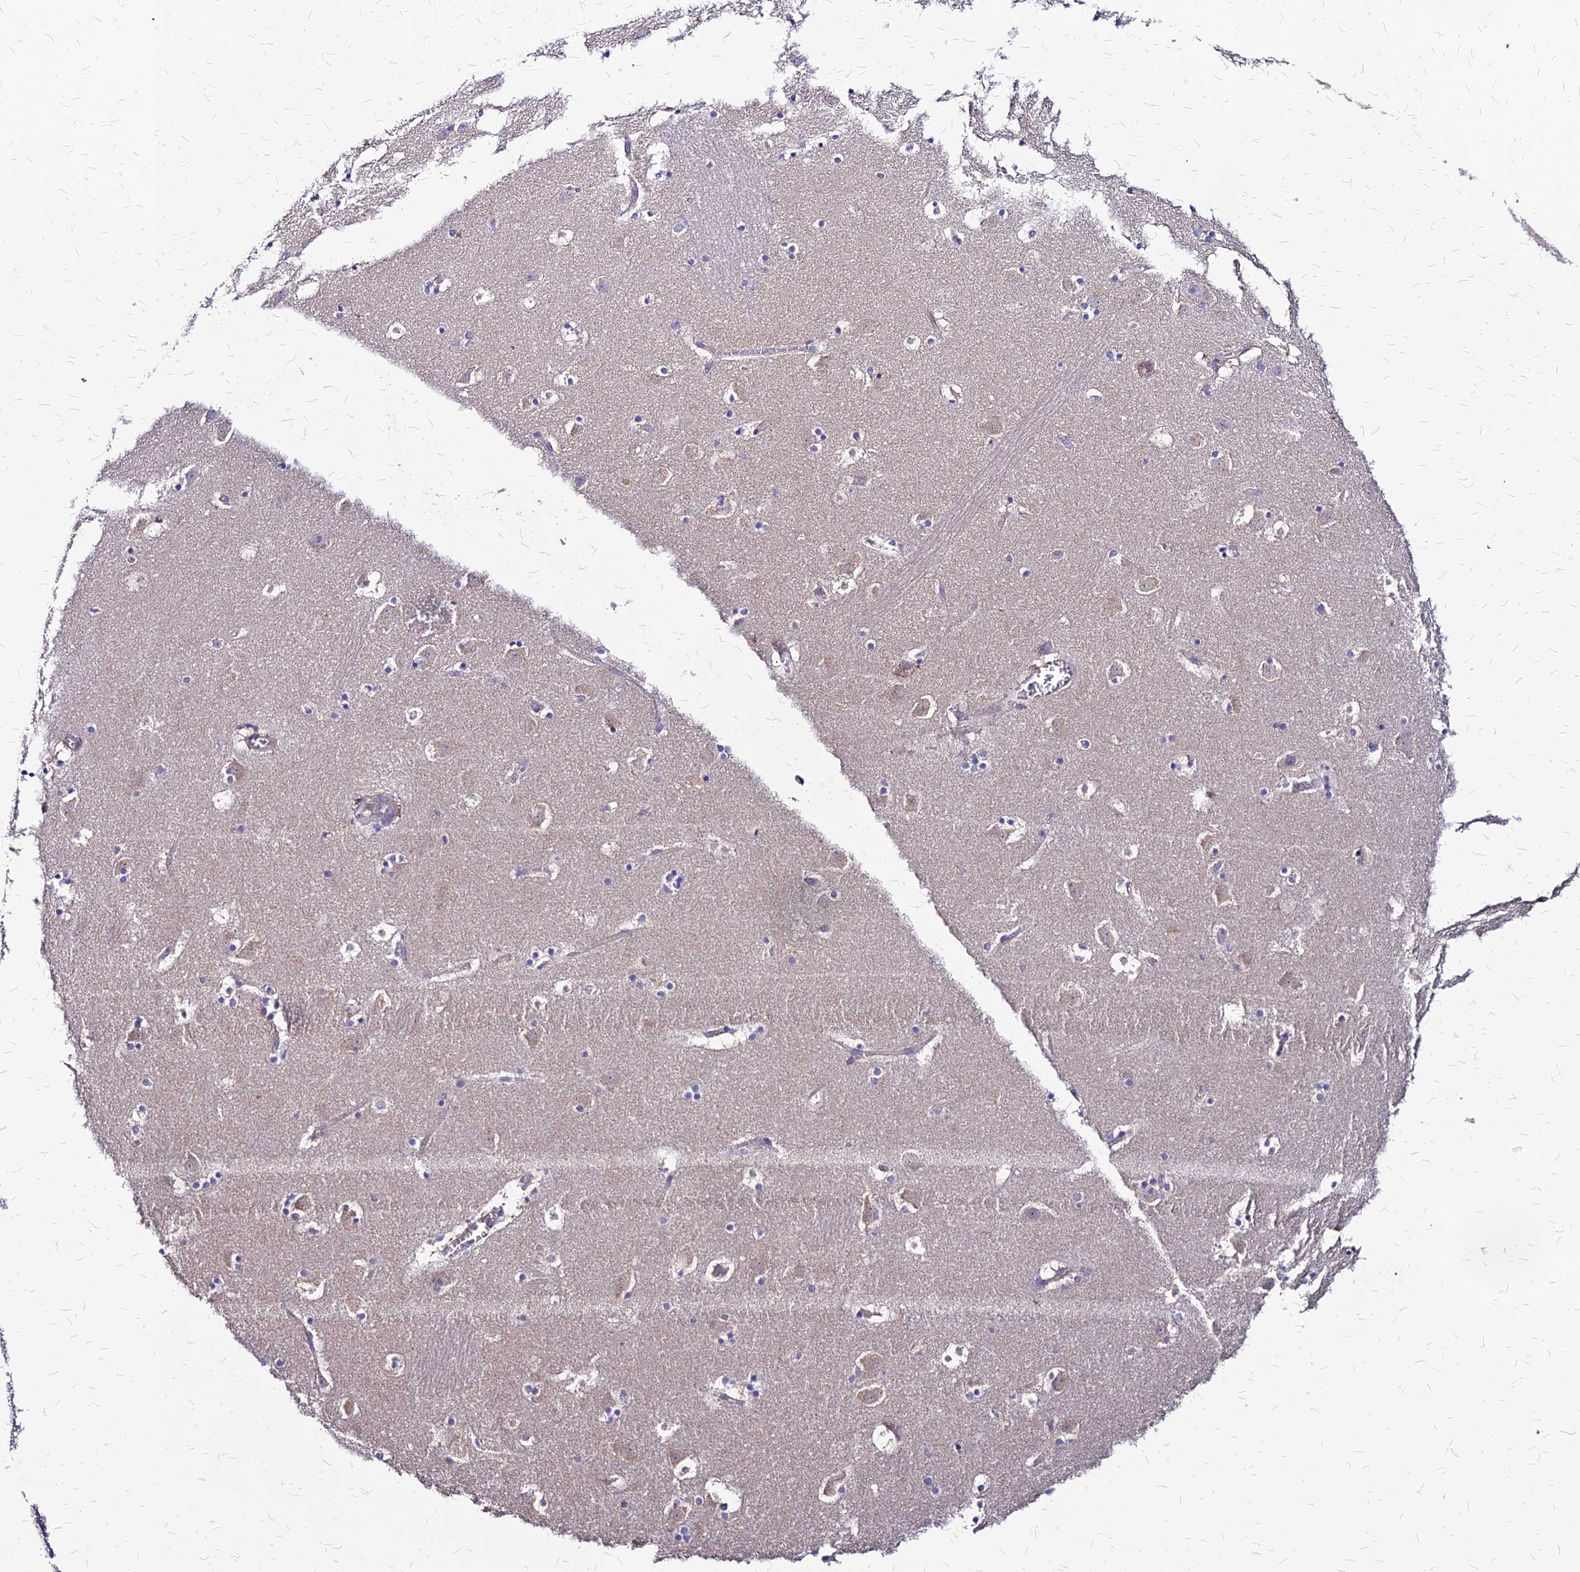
{"staining": {"intensity": "negative", "quantity": "none", "location": "none"}, "tissue": "caudate", "cell_type": "Glial cells", "image_type": "normal", "snomed": [{"axis": "morphology", "description": "Normal tissue, NOS"}, {"axis": "topography", "description": "Lateral ventricle wall"}], "caption": "Protein analysis of benign caudate shows no significant staining in glial cells. (DAB immunohistochemistry visualized using brightfield microscopy, high magnification).", "gene": "COMMD10", "patient": {"sex": "male", "age": 45}}